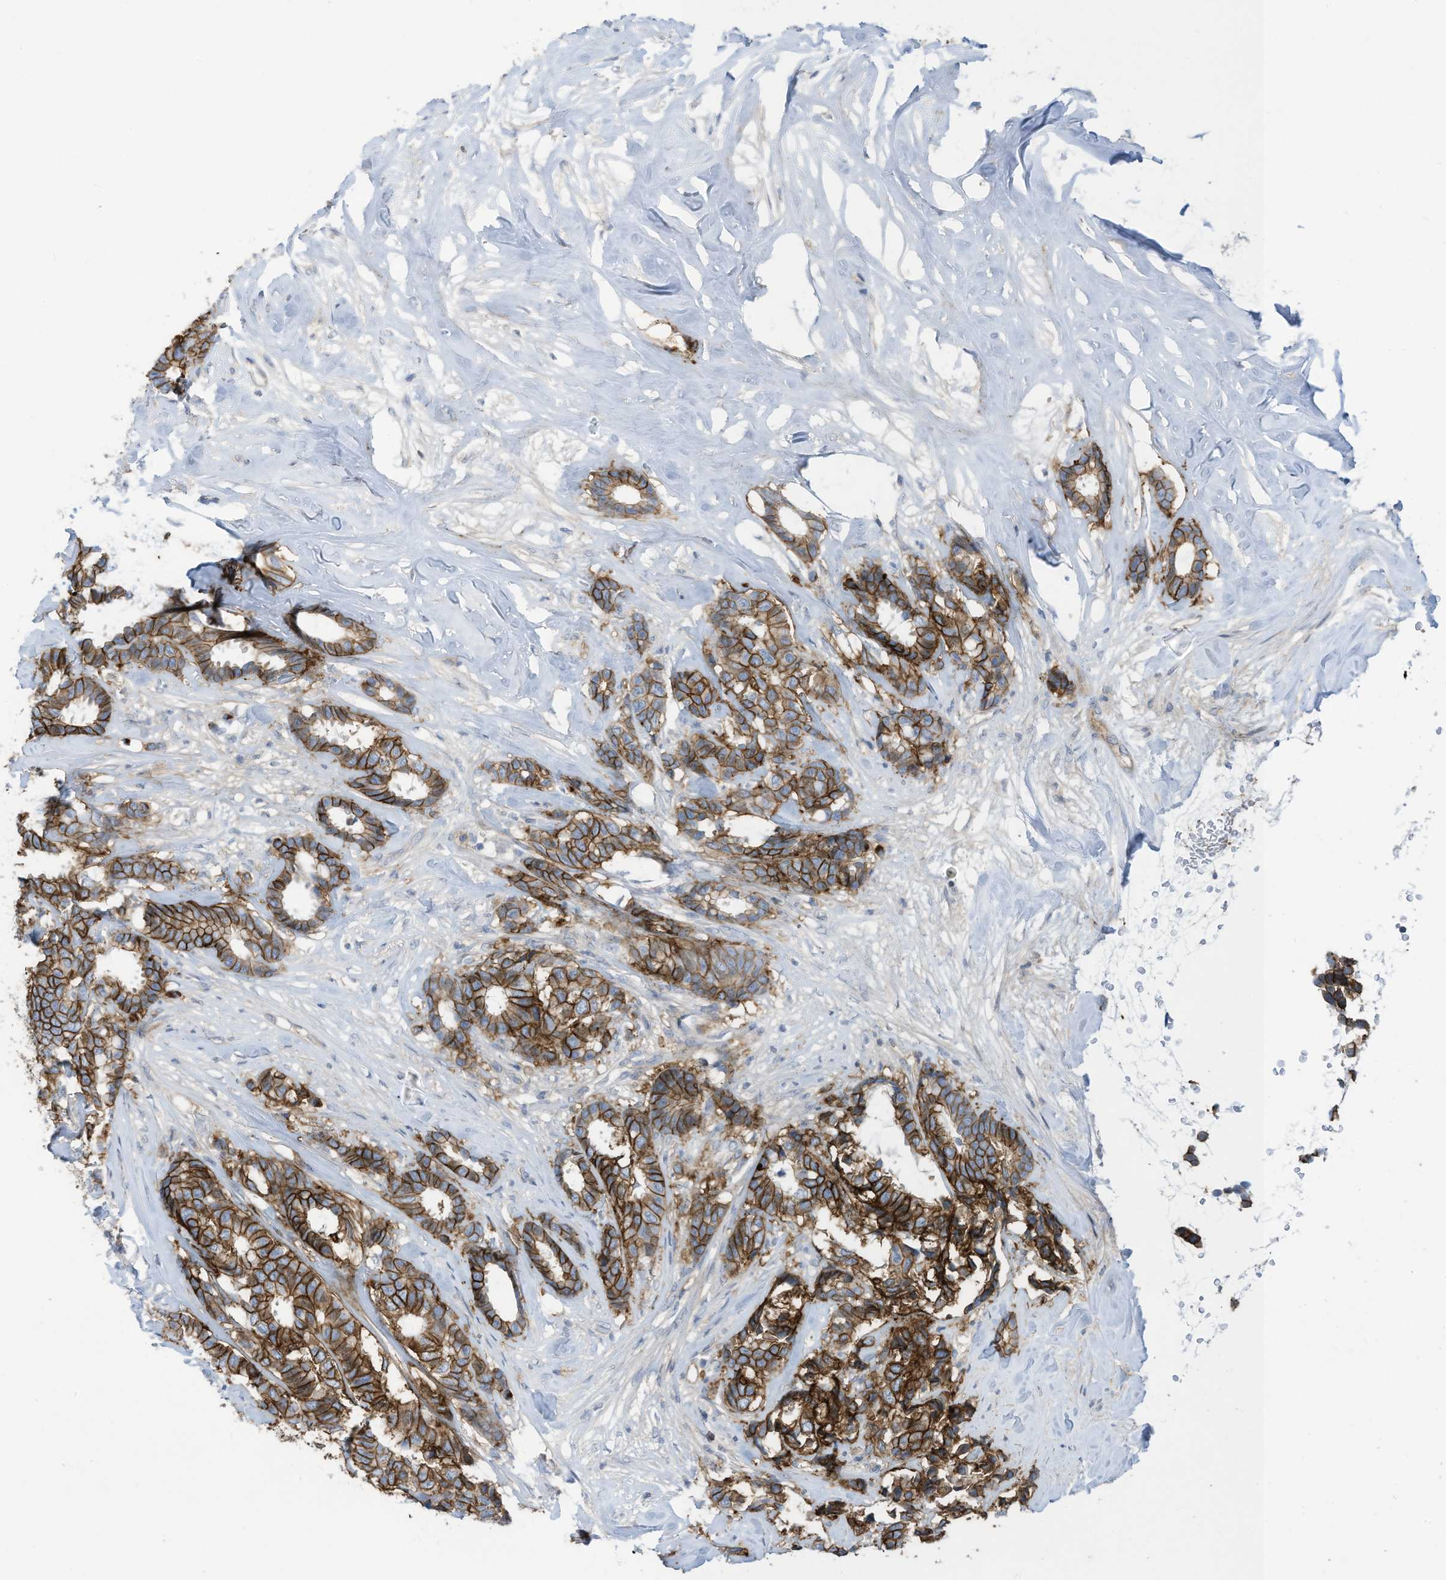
{"staining": {"intensity": "strong", "quantity": ">75%", "location": "cytoplasmic/membranous"}, "tissue": "breast cancer", "cell_type": "Tumor cells", "image_type": "cancer", "snomed": [{"axis": "morphology", "description": "Duct carcinoma"}, {"axis": "topography", "description": "Breast"}], "caption": "Infiltrating ductal carcinoma (breast) tissue demonstrates strong cytoplasmic/membranous positivity in about >75% of tumor cells", "gene": "SLC1A5", "patient": {"sex": "female", "age": 87}}